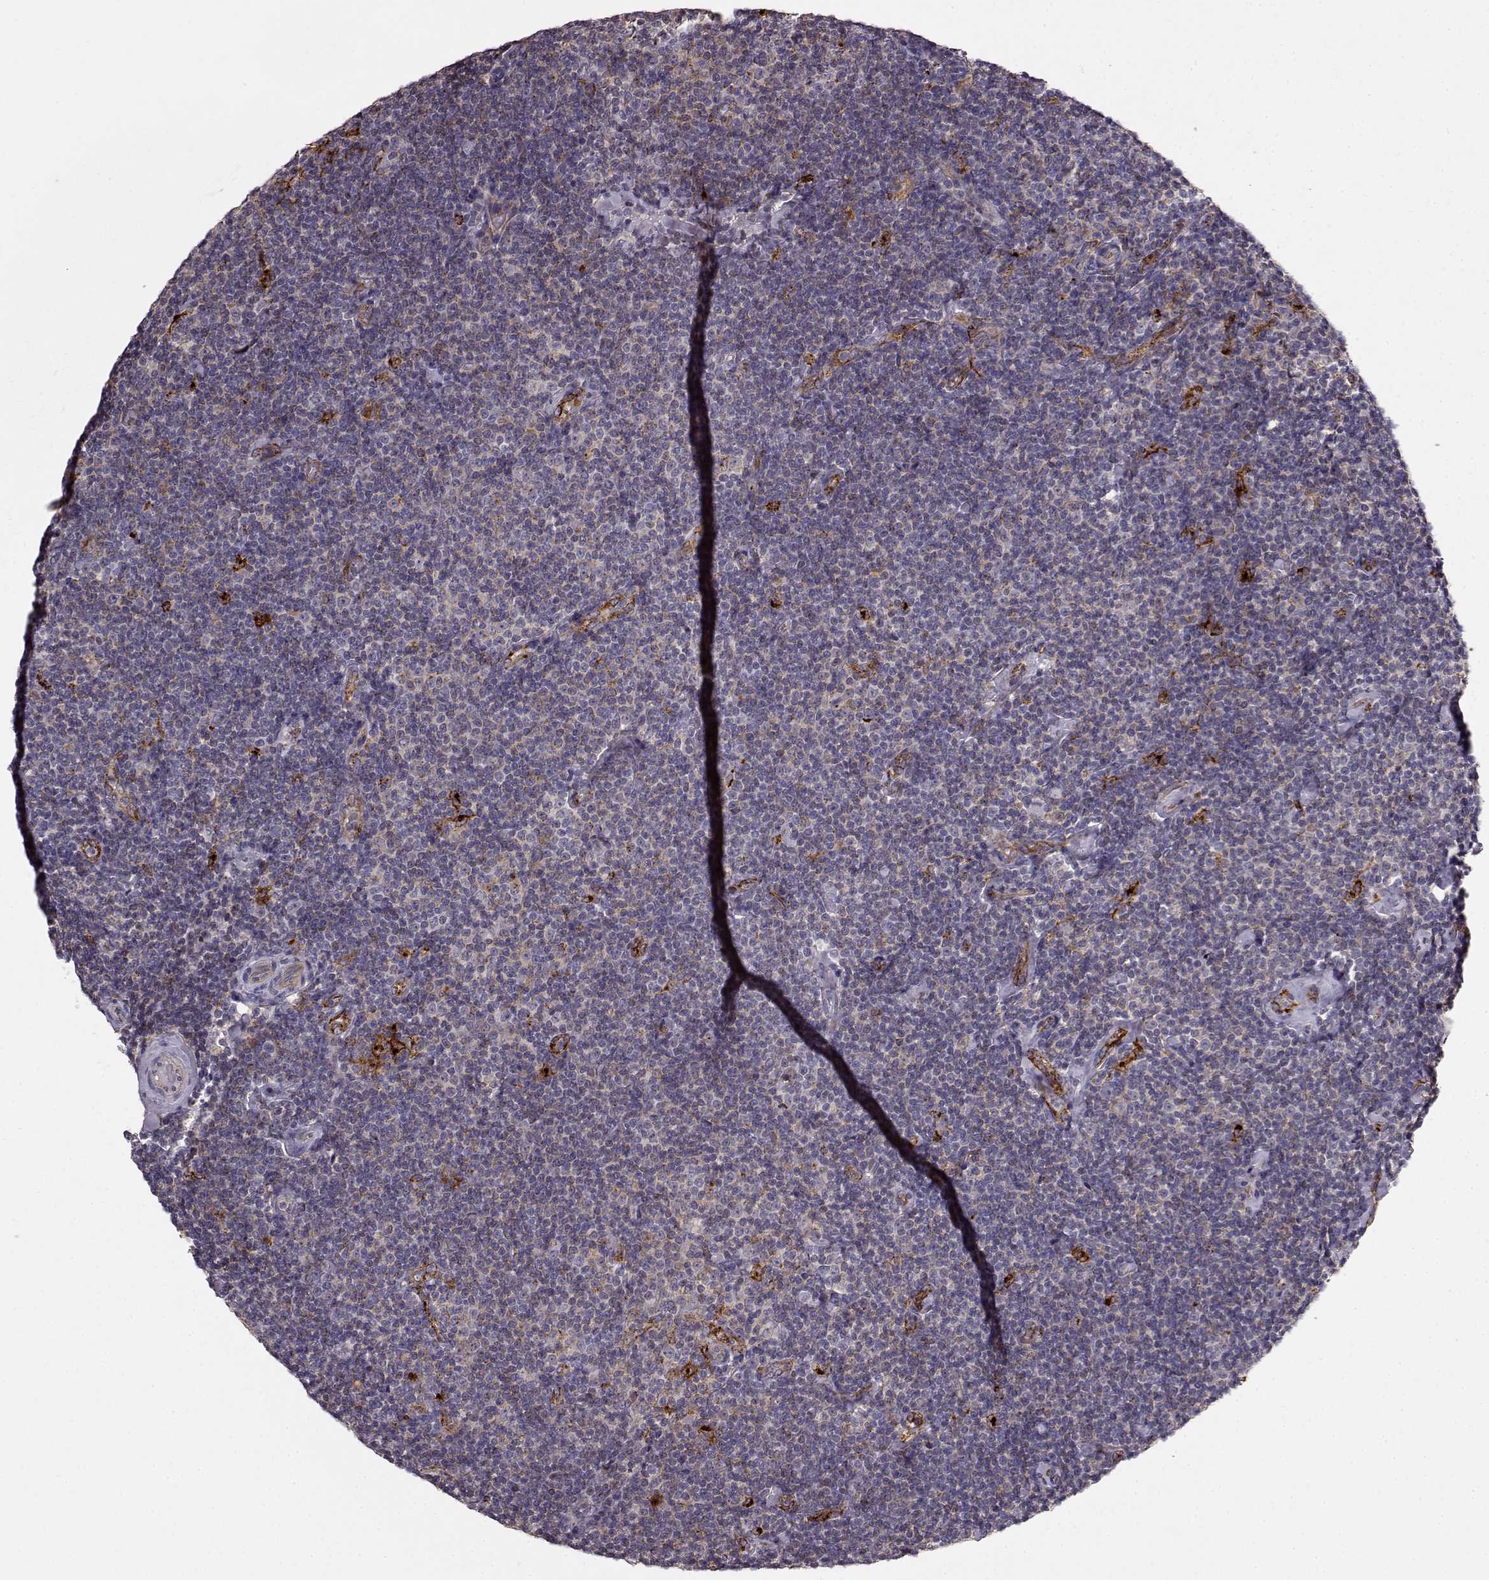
{"staining": {"intensity": "moderate", "quantity": "<25%", "location": "cytoplasmic/membranous"}, "tissue": "lymphoma", "cell_type": "Tumor cells", "image_type": "cancer", "snomed": [{"axis": "morphology", "description": "Malignant lymphoma, non-Hodgkin's type, Low grade"}, {"axis": "topography", "description": "Lymph node"}], "caption": "Immunohistochemical staining of lymphoma displays low levels of moderate cytoplasmic/membranous protein expression in approximately <25% of tumor cells. (Brightfield microscopy of DAB IHC at high magnification).", "gene": "CCNF", "patient": {"sex": "male", "age": 81}}